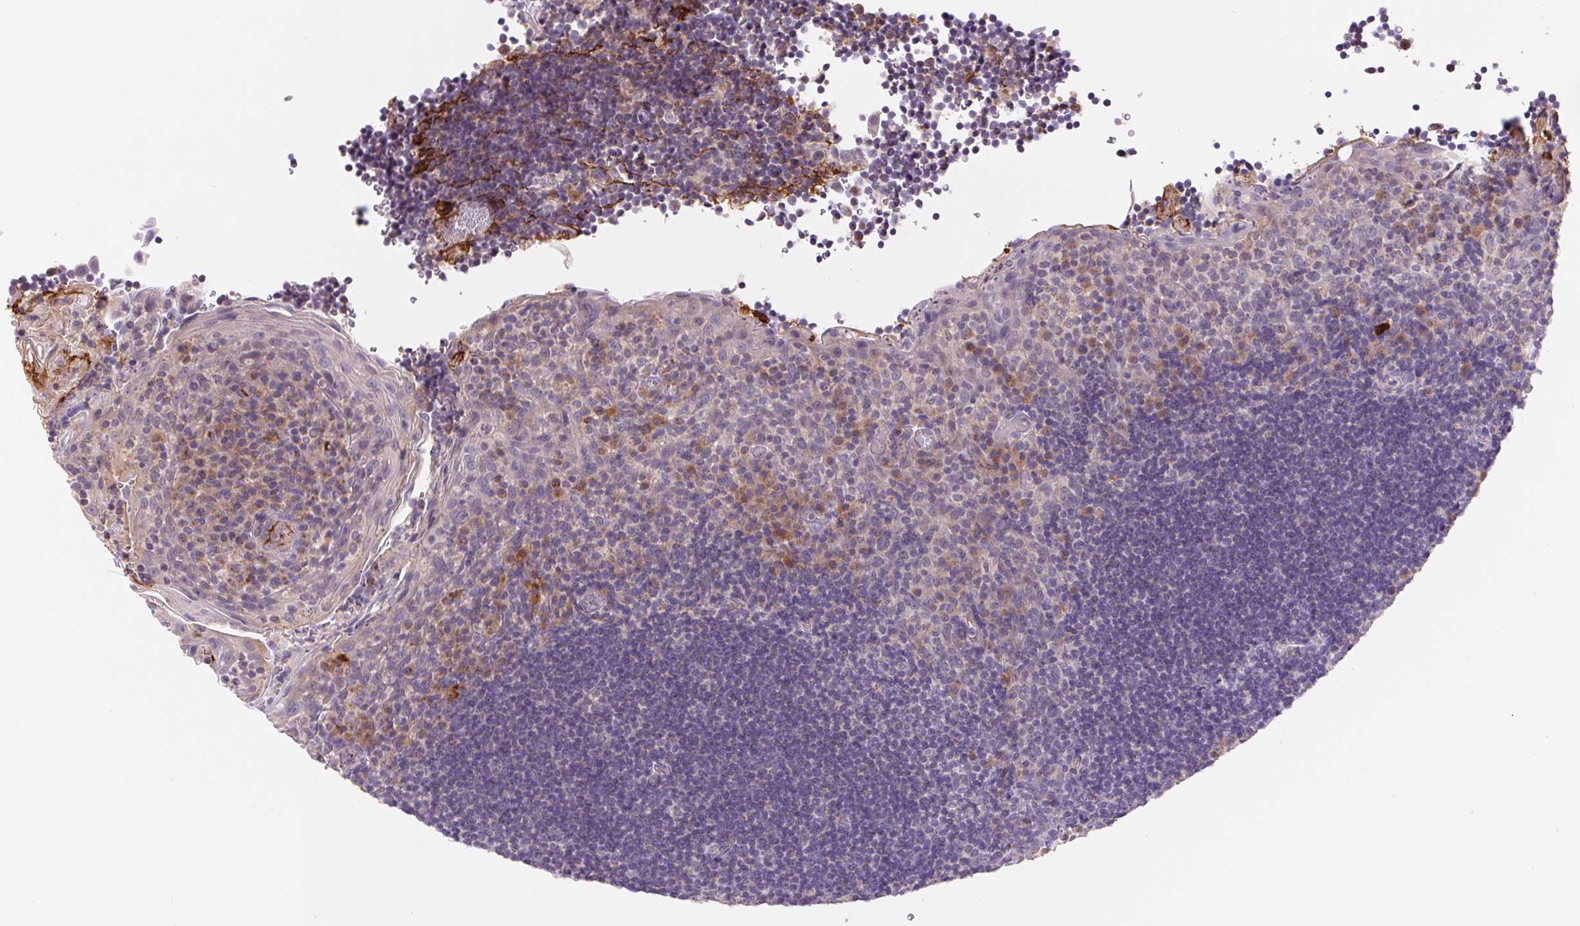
{"staining": {"intensity": "moderate", "quantity": "<25%", "location": "cytoplasmic/membranous"}, "tissue": "tonsil", "cell_type": "Germinal center cells", "image_type": "normal", "snomed": [{"axis": "morphology", "description": "Normal tissue, NOS"}, {"axis": "topography", "description": "Tonsil"}], "caption": "DAB immunohistochemical staining of unremarkable human tonsil demonstrates moderate cytoplasmic/membranous protein expression in about <25% of germinal center cells.", "gene": "EMC6", "patient": {"sex": "male", "age": 17}}